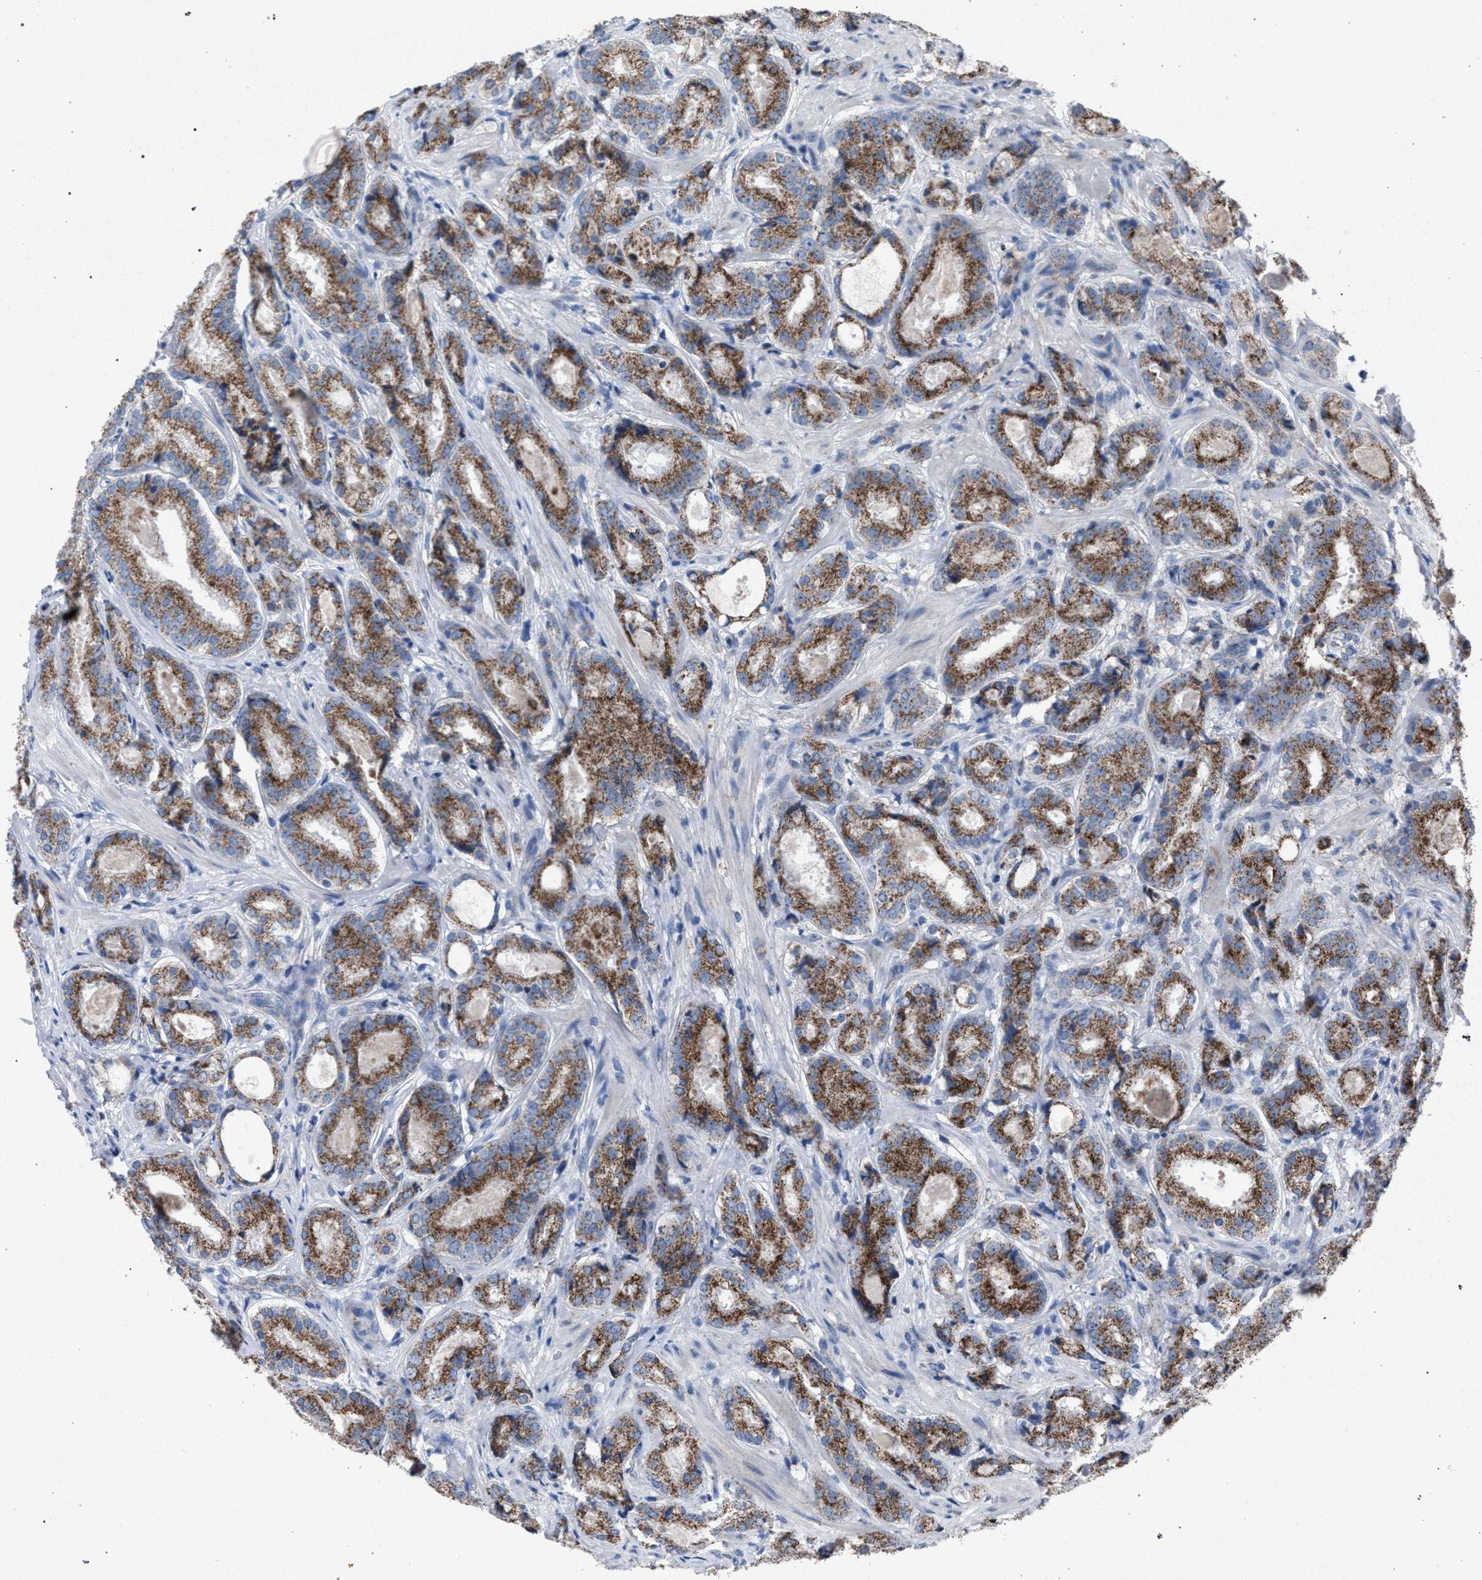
{"staining": {"intensity": "moderate", "quantity": ">75%", "location": "cytoplasmic/membranous"}, "tissue": "prostate cancer", "cell_type": "Tumor cells", "image_type": "cancer", "snomed": [{"axis": "morphology", "description": "Adenocarcinoma, Low grade"}, {"axis": "topography", "description": "Prostate"}], "caption": "The photomicrograph reveals a brown stain indicating the presence of a protein in the cytoplasmic/membranous of tumor cells in prostate cancer. The protein of interest is stained brown, and the nuclei are stained in blue (DAB IHC with brightfield microscopy, high magnification).", "gene": "HSD17B4", "patient": {"sex": "male", "age": 69}}